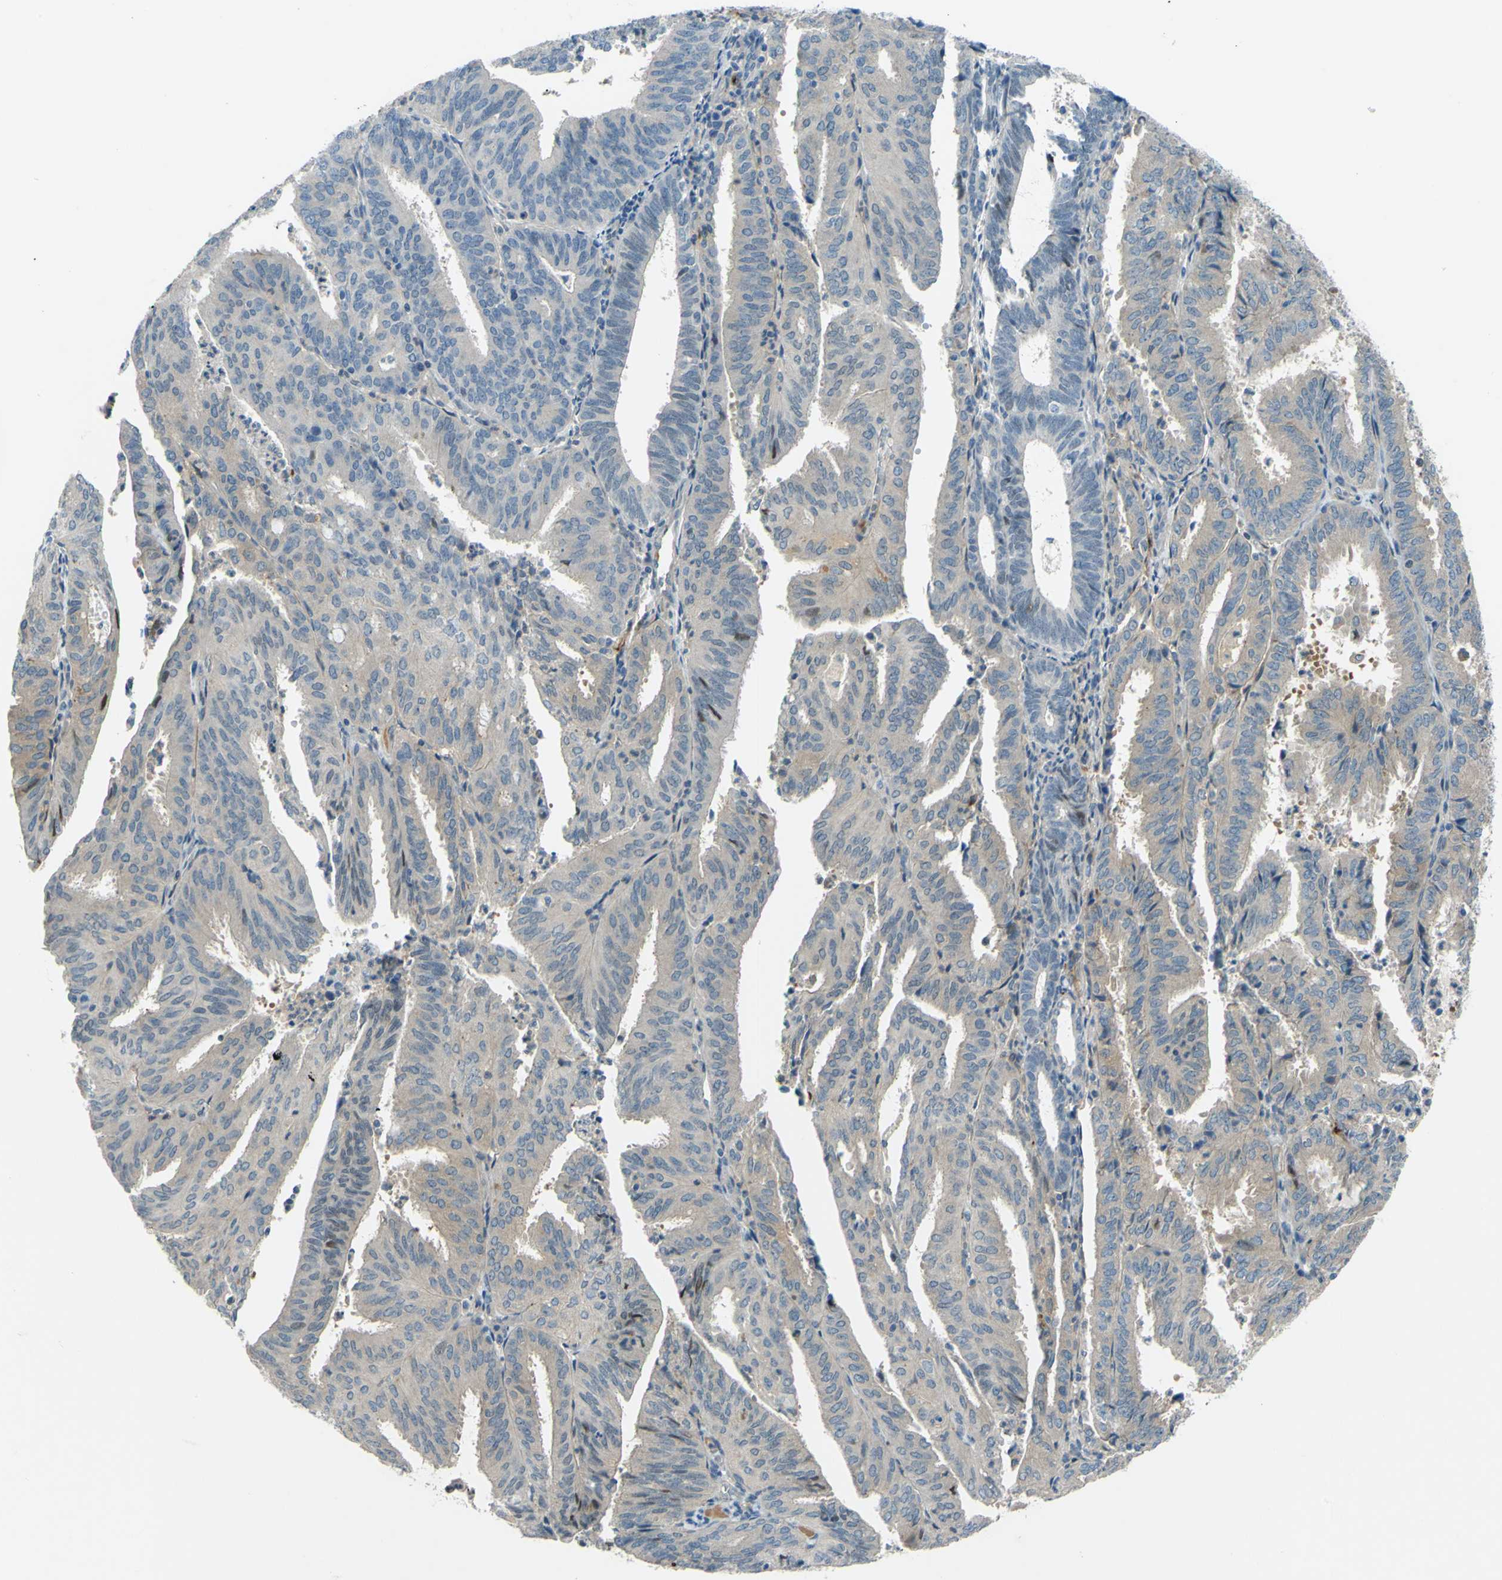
{"staining": {"intensity": "weak", "quantity": ">75%", "location": "cytoplasmic/membranous"}, "tissue": "endometrial cancer", "cell_type": "Tumor cells", "image_type": "cancer", "snomed": [{"axis": "morphology", "description": "Adenocarcinoma, NOS"}, {"axis": "topography", "description": "Uterus"}], "caption": "Human endometrial cancer (adenocarcinoma) stained with a protein marker shows weak staining in tumor cells.", "gene": "ARHGAP1", "patient": {"sex": "female", "age": 60}}